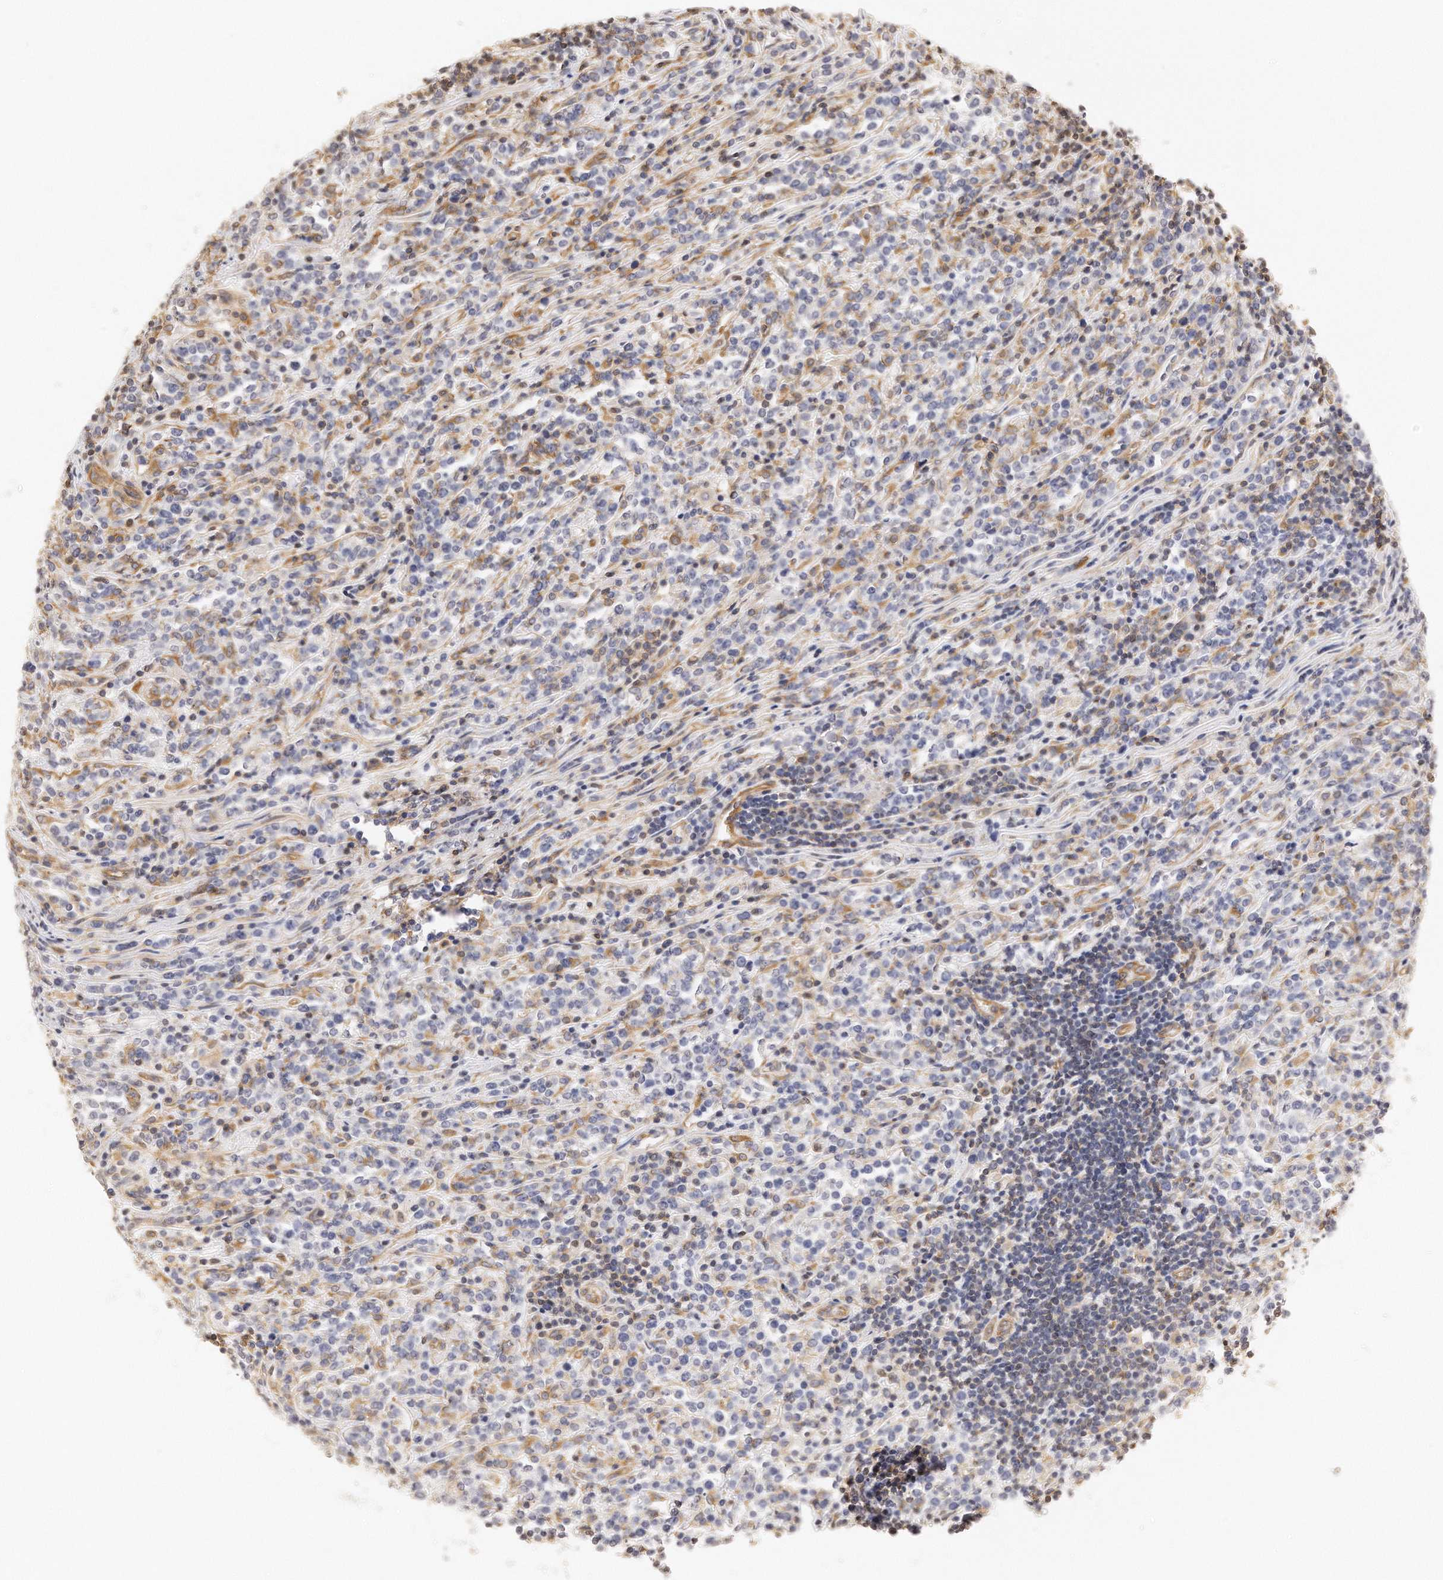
{"staining": {"intensity": "negative", "quantity": "none", "location": "none"}, "tissue": "lymphoma", "cell_type": "Tumor cells", "image_type": "cancer", "snomed": [{"axis": "morphology", "description": "Malignant lymphoma, non-Hodgkin's type, High grade"}, {"axis": "topography", "description": "Soft tissue"}], "caption": "High magnification brightfield microscopy of high-grade malignant lymphoma, non-Hodgkin's type stained with DAB (brown) and counterstained with hematoxylin (blue): tumor cells show no significant staining.", "gene": "CHST7", "patient": {"sex": "male", "age": 18}}